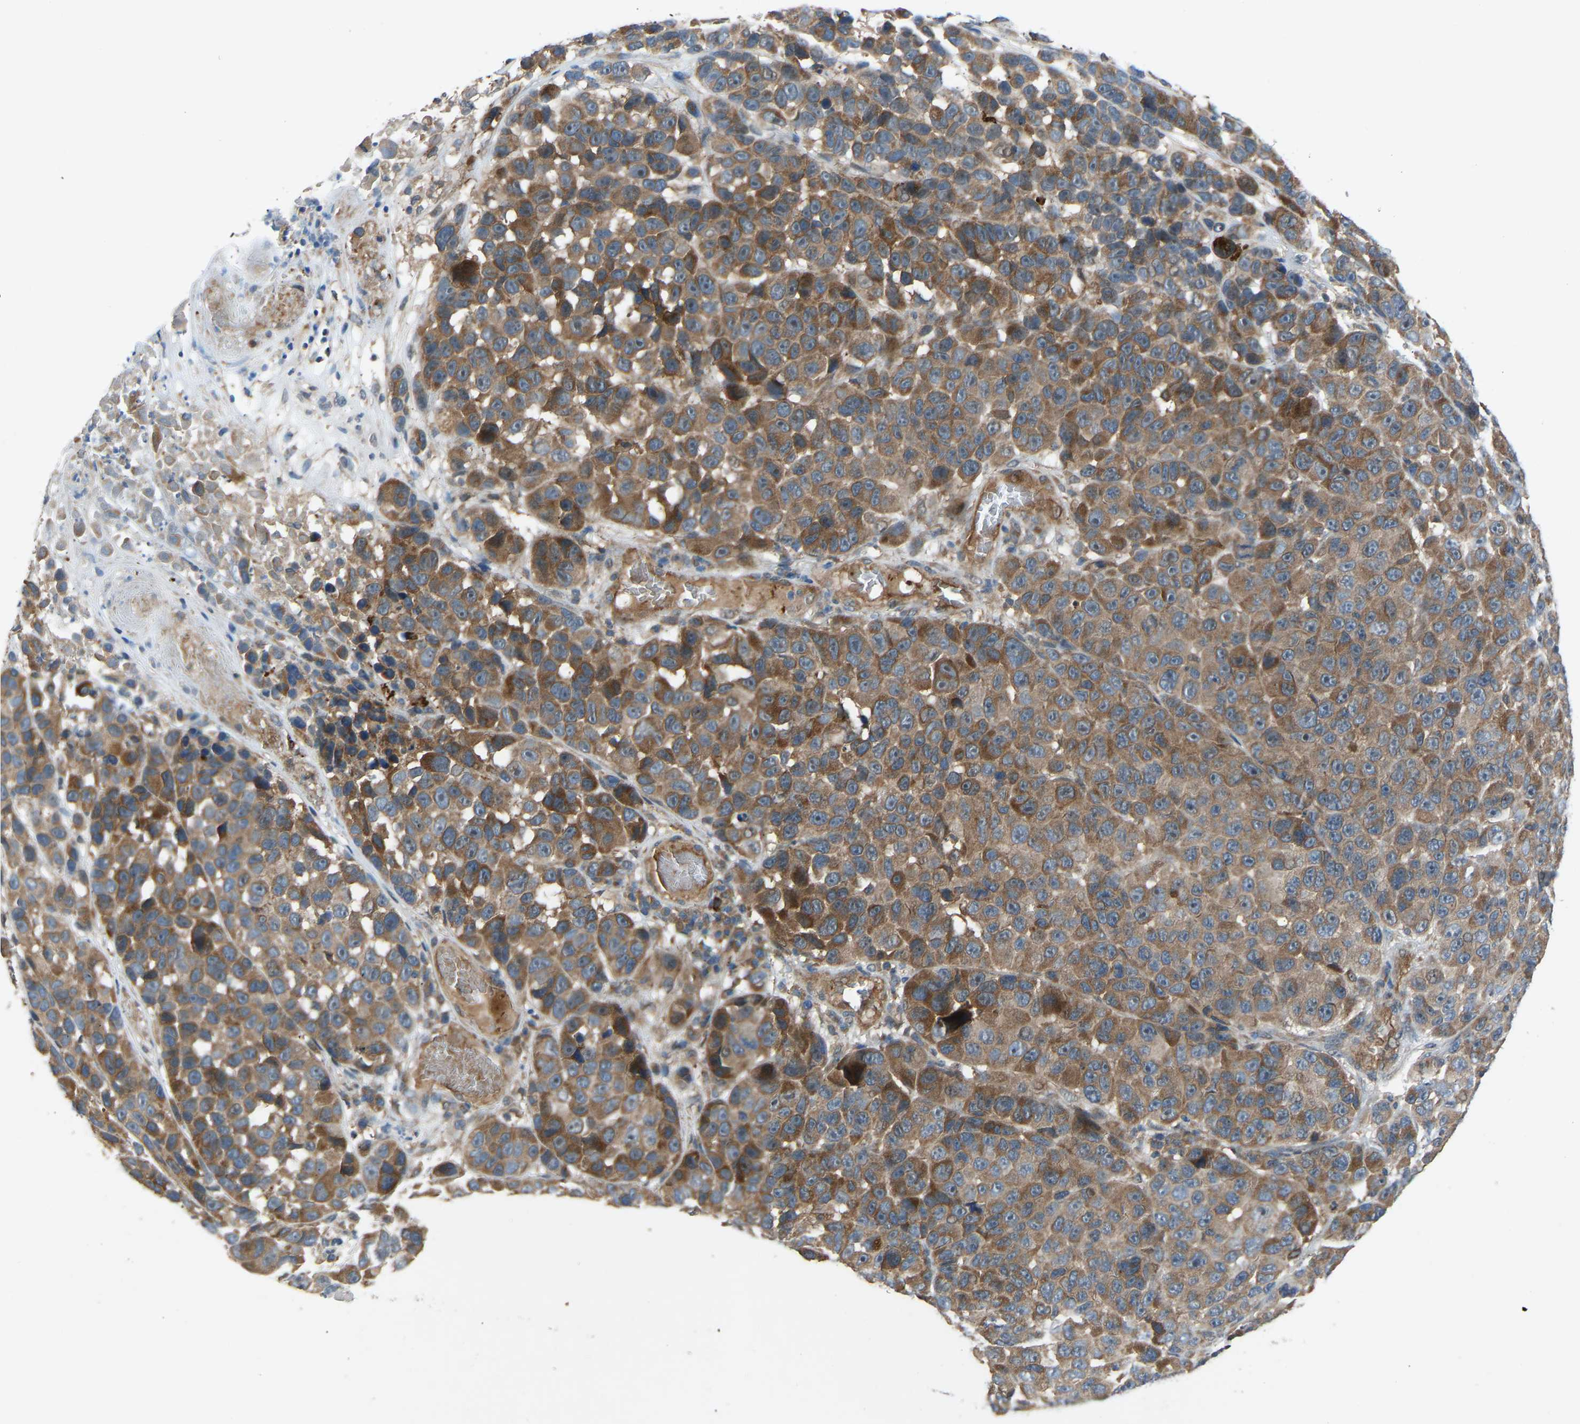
{"staining": {"intensity": "moderate", "quantity": ">75%", "location": "cytoplasmic/membranous"}, "tissue": "melanoma", "cell_type": "Tumor cells", "image_type": "cancer", "snomed": [{"axis": "morphology", "description": "Malignant melanoma, NOS"}, {"axis": "topography", "description": "Skin"}], "caption": "Immunohistochemistry (IHC) photomicrograph of melanoma stained for a protein (brown), which demonstrates medium levels of moderate cytoplasmic/membranous staining in approximately >75% of tumor cells.", "gene": "GAS2L1", "patient": {"sex": "male", "age": 53}}